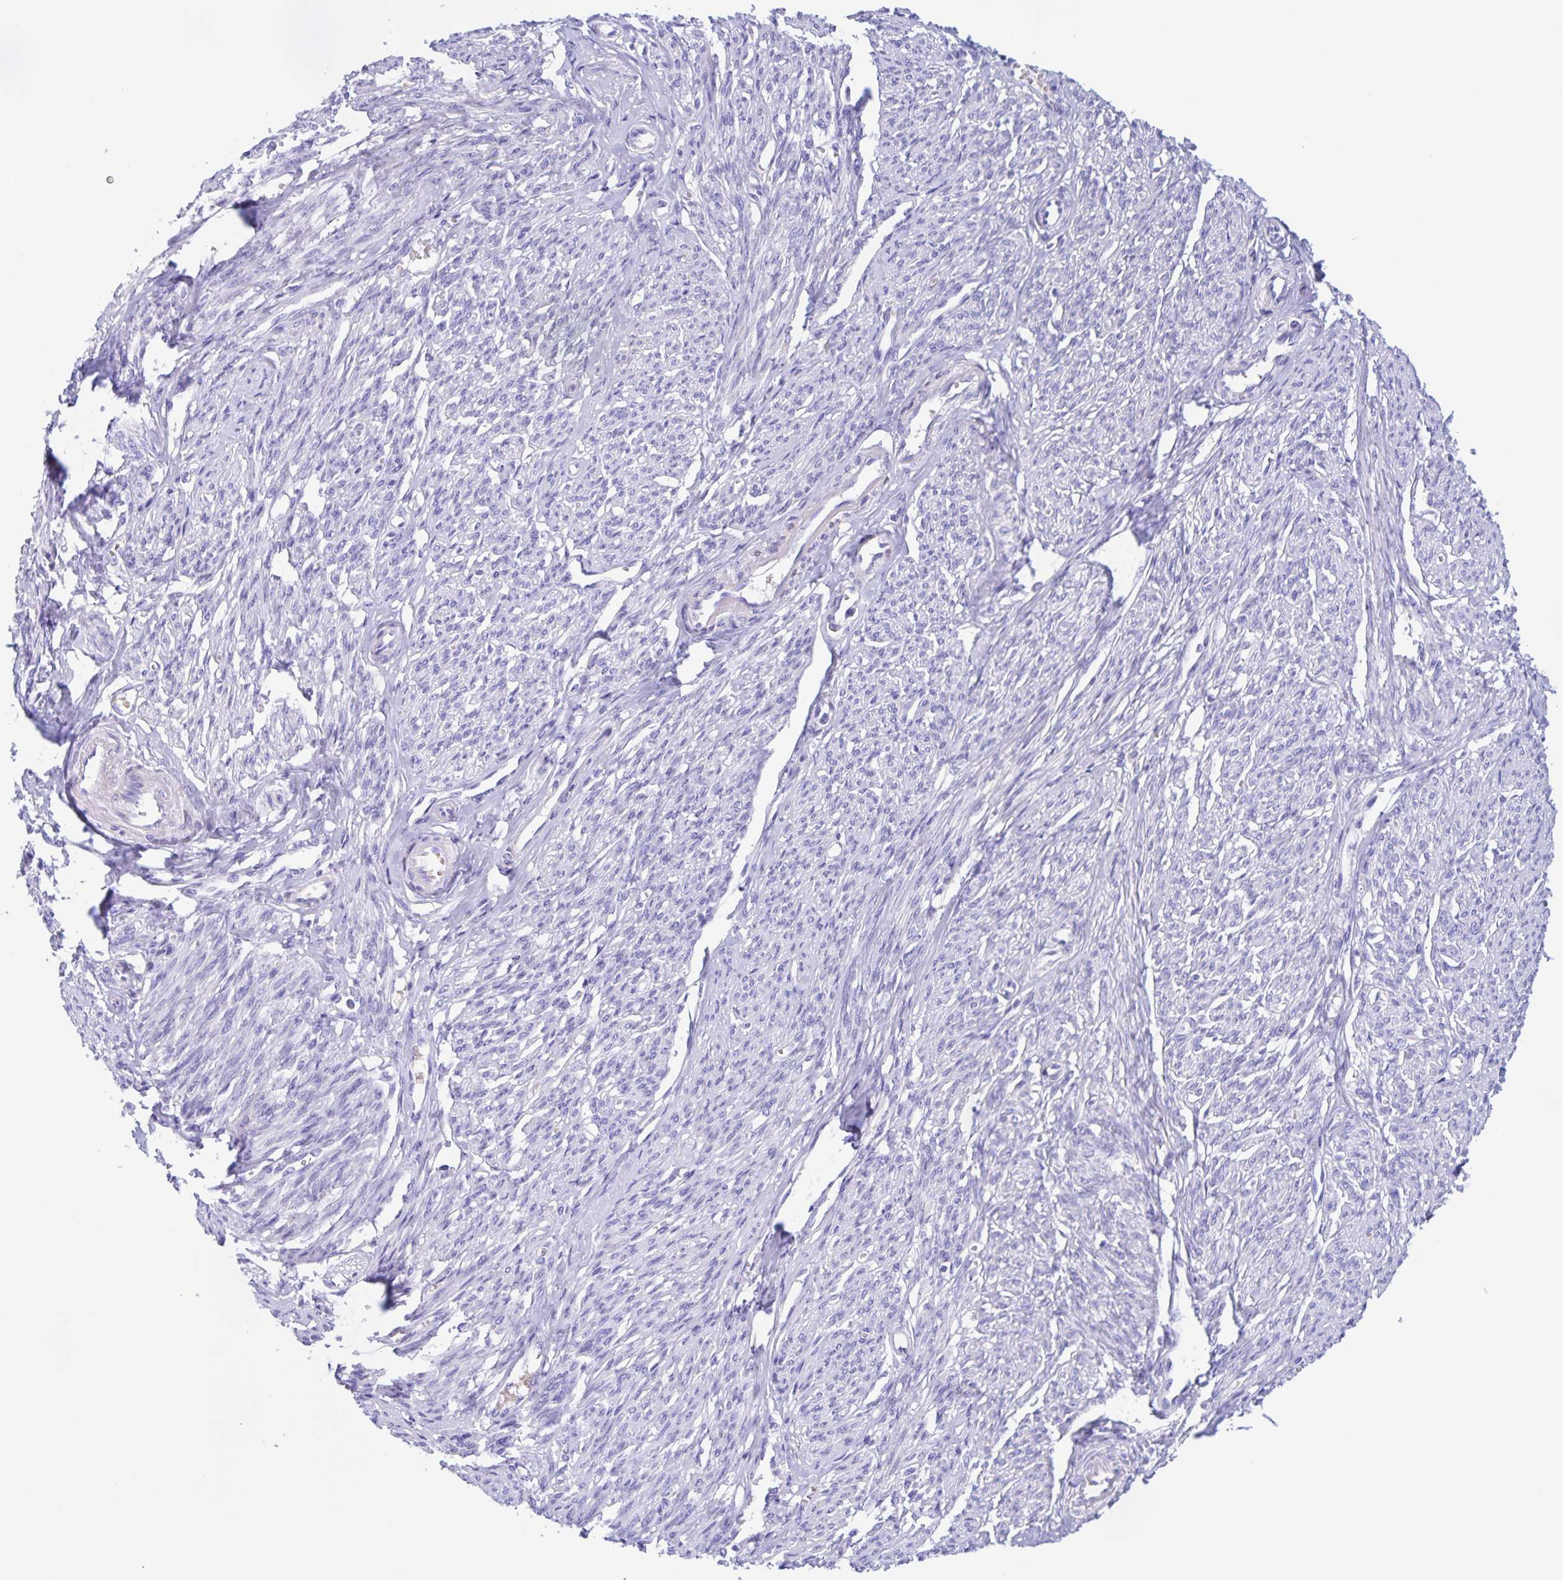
{"staining": {"intensity": "negative", "quantity": "none", "location": "none"}, "tissue": "smooth muscle", "cell_type": "Smooth muscle cells", "image_type": "normal", "snomed": [{"axis": "morphology", "description": "Normal tissue, NOS"}, {"axis": "topography", "description": "Smooth muscle"}], "caption": "Benign smooth muscle was stained to show a protein in brown. There is no significant positivity in smooth muscle cells. Brightfield microscopy of IHC stained with DAB (3,3'-diaminobenzidine) (brown) and hematoxylin (blue), captured at high magnification.", "gene": "CATSPER4", "patient": {"sex": "female", "age": 65}}